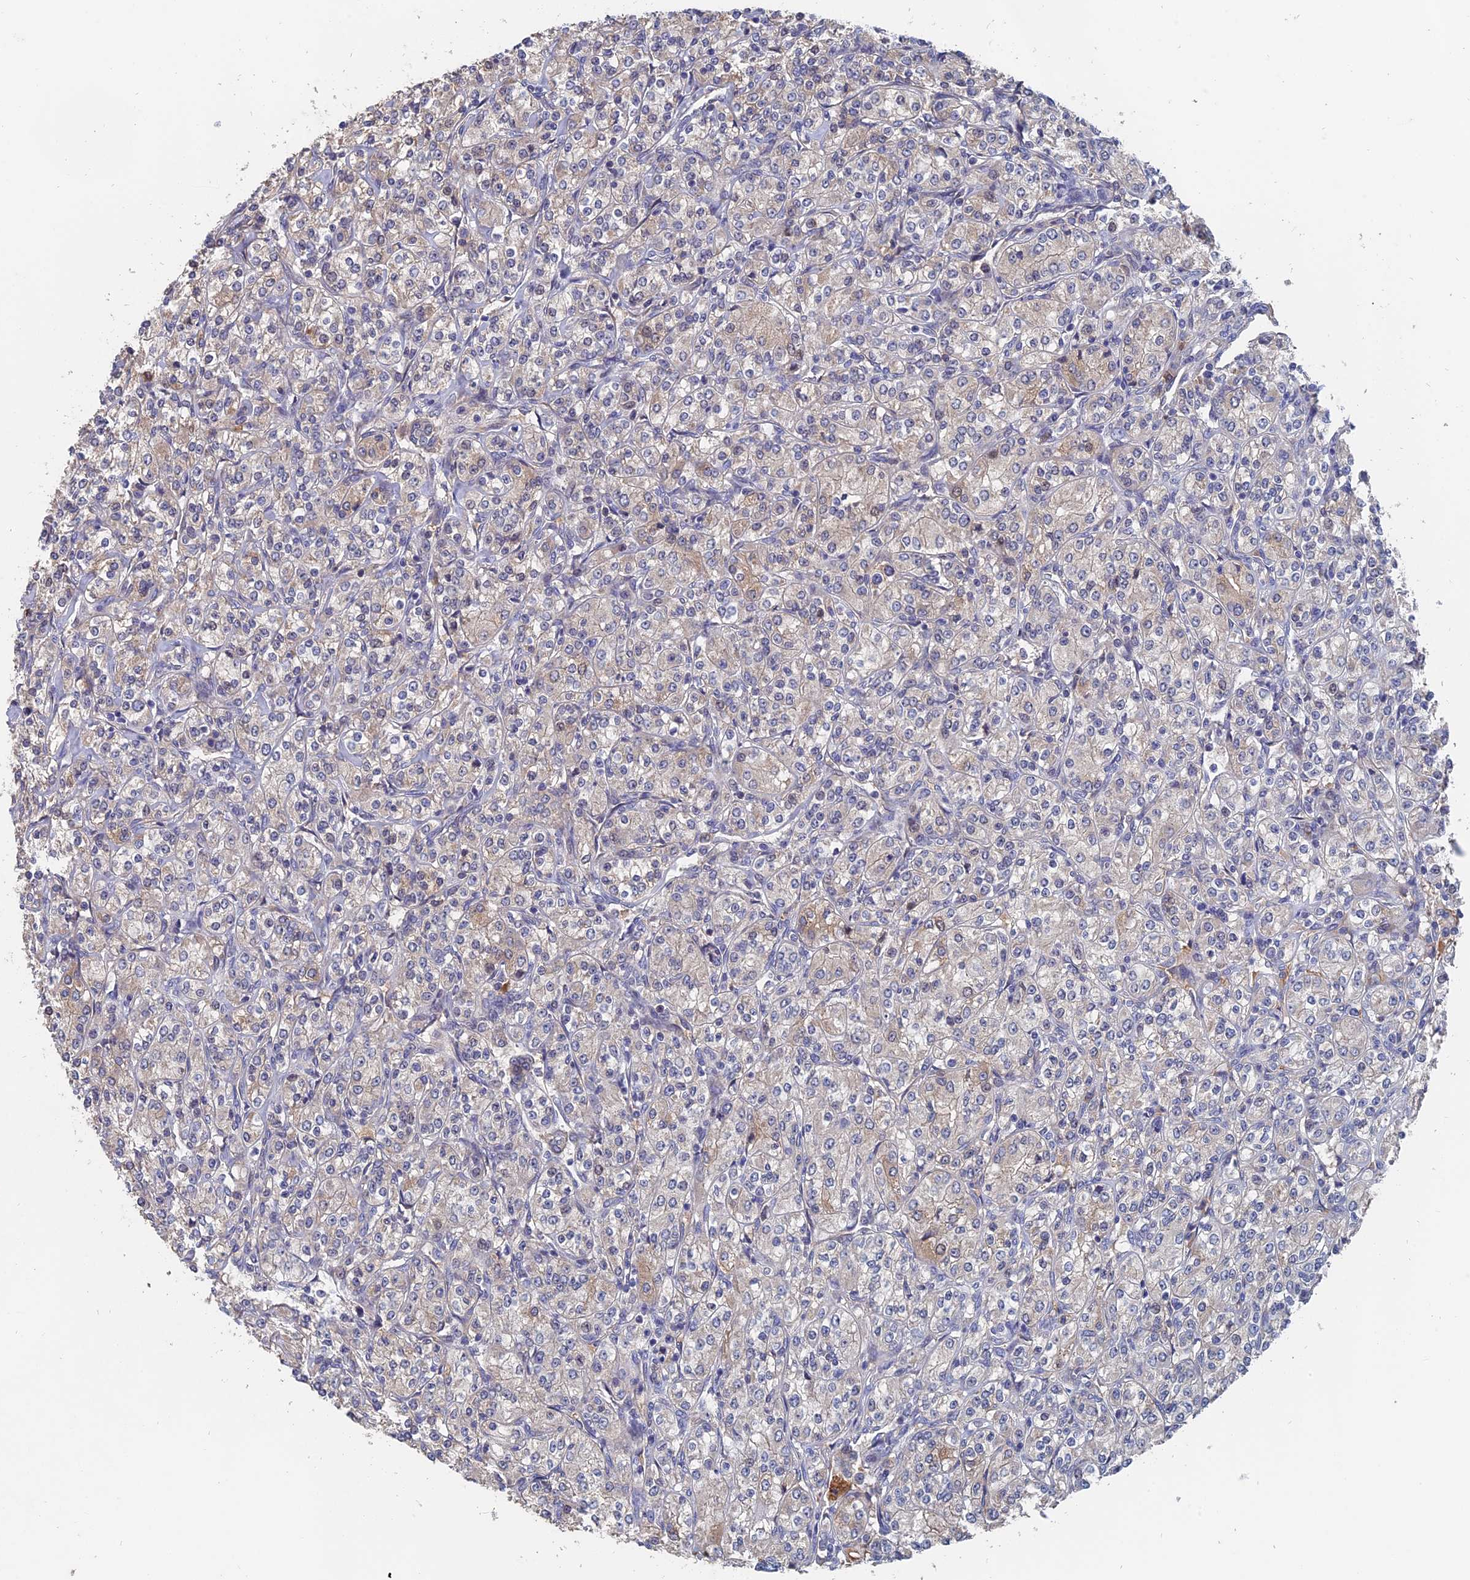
{"staining": {"intensity": "weak", "quantity": "<25%", "location": "cytoplasmic/membranous"}, "tissue": "renal cancer", "cell_type": "Tumor cells", "image_type": "cancer", "snomed": [{"axis": "morphology", "description": "Adenocarcinoma, NOS"}, {"axis": "topography", "description": "Kidney"}], "caption": "This is a photomicrograph of immunohistochemistry staining of adenocarcinoma (renal), which shows no expression in tumor cells.", "gene": "SLC33A1", "patient": {"sex": "male", "age": 77}}